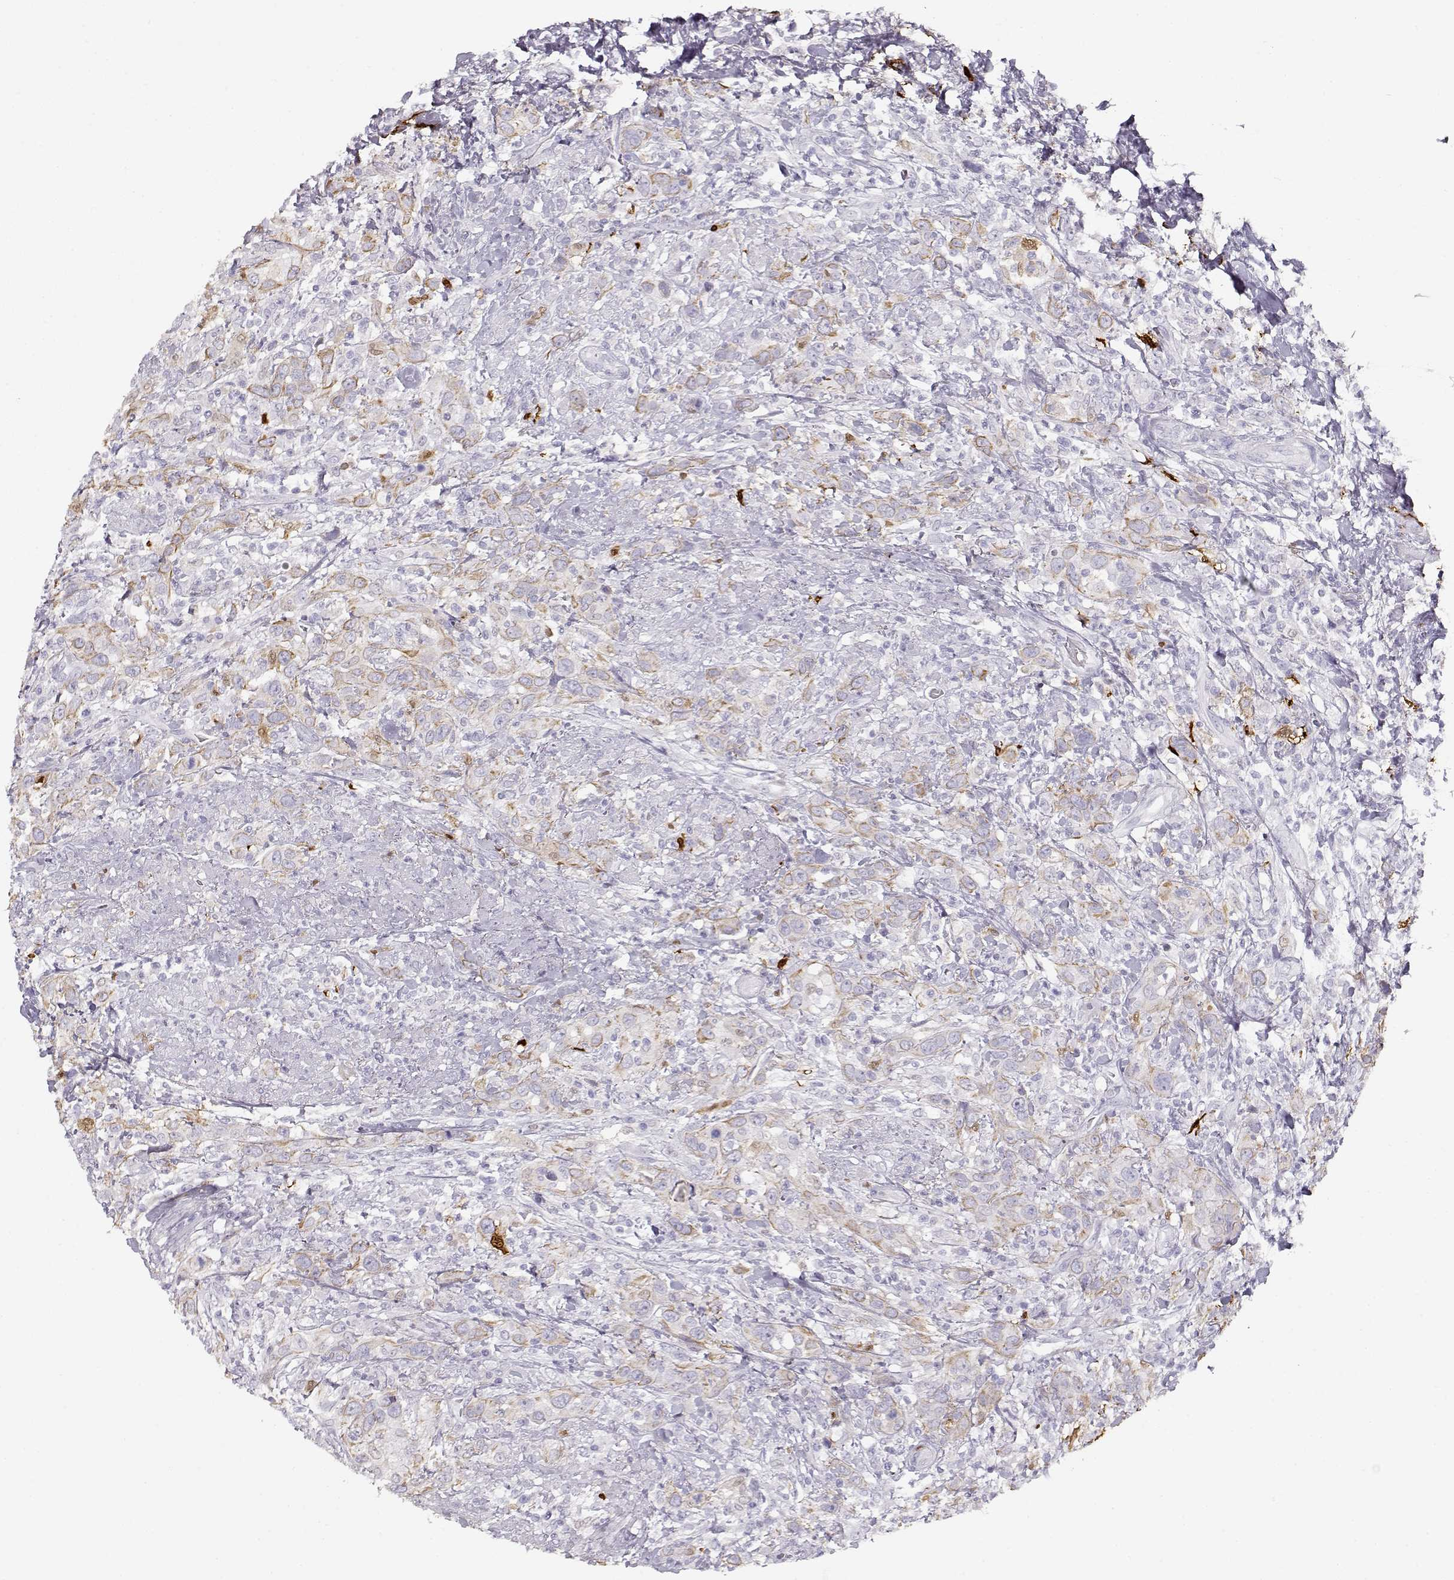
{"staining": {"intensity": "weak", "quantity": "25%-75%", "location": "cytoplasmic/membranous"}, "tissue": "urothelial cancer", "cell_type": "Tumor cells", "image_type": "cancer", "snomed": [{"axis": "morphology", "description": "Urothelial carcinoma, NOS"}, {"axis": "morphology", "description": "Urothelial carcinoma, High grade"}, {"axis": "topography", "description": "Urinary bladder"}], "caption": "Protein expression analysis of human urothelial cancer reveals weak cytoplasmic/membranous expression in about 25%-75% of tumor cells.", "gene": "S100B", "patient": {"sex": "female", "age": 64}}